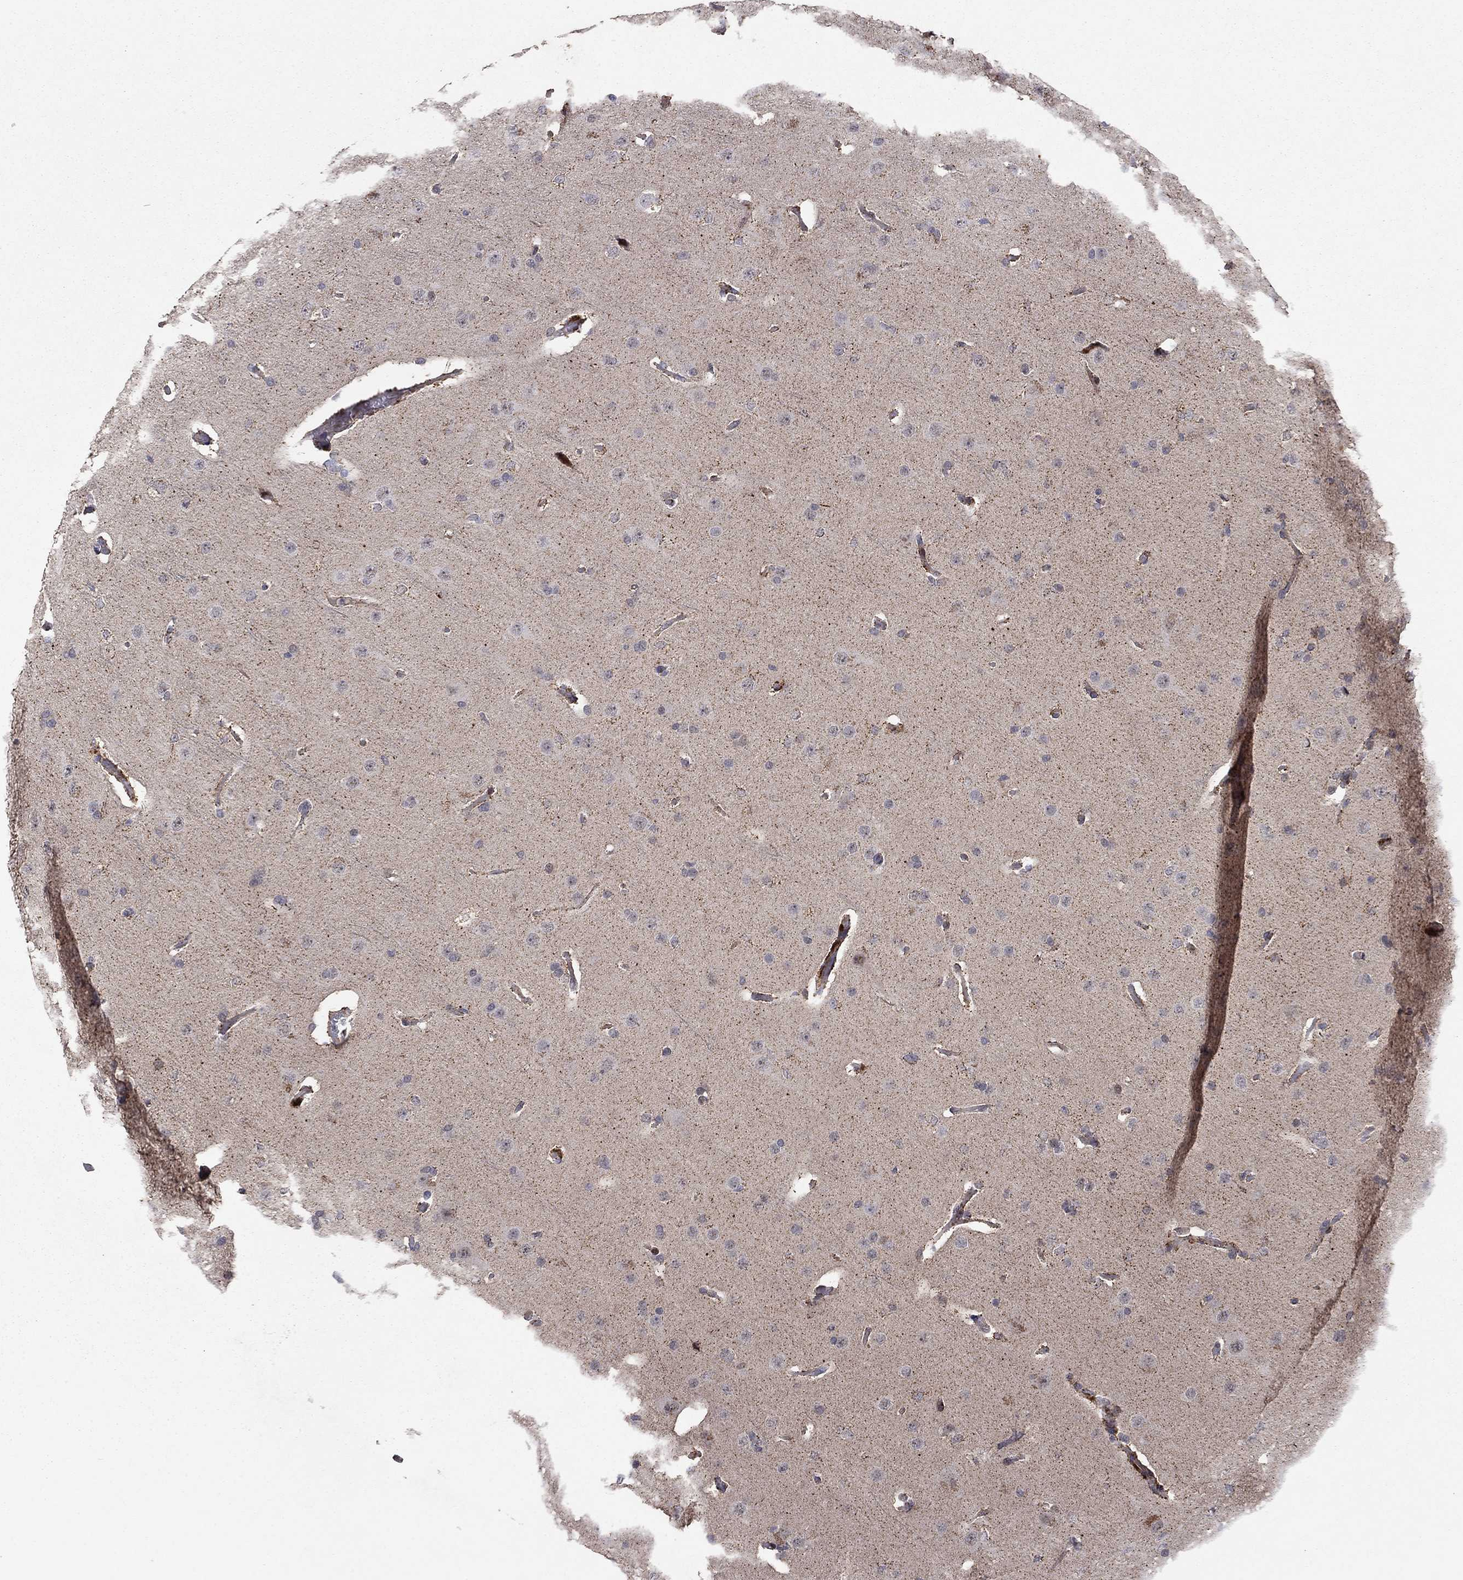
{"staining": {"intensity": "negative", "quantity": "none", "location": "none"}, "tissue": "glioma", "cell_type": "Tumor cells", "image_type": "cancer", "snomed": [{"axis": "morphology", "description": "Glioma, malignant, Low grade"}, {"axis": "topography", "description": "Brain"}], "caption": "Tumor cells show no significant protein positivity in malignant low-grade glioma. (Stains: DAB (3,3'-diaminobenzidine) immunohistochemistry with hematoxylin counter stain, Microscopy: brightfield microscopy at high magnification).", "gene": "ZNF395", "patient": {"sex": "male", "age": 41}}